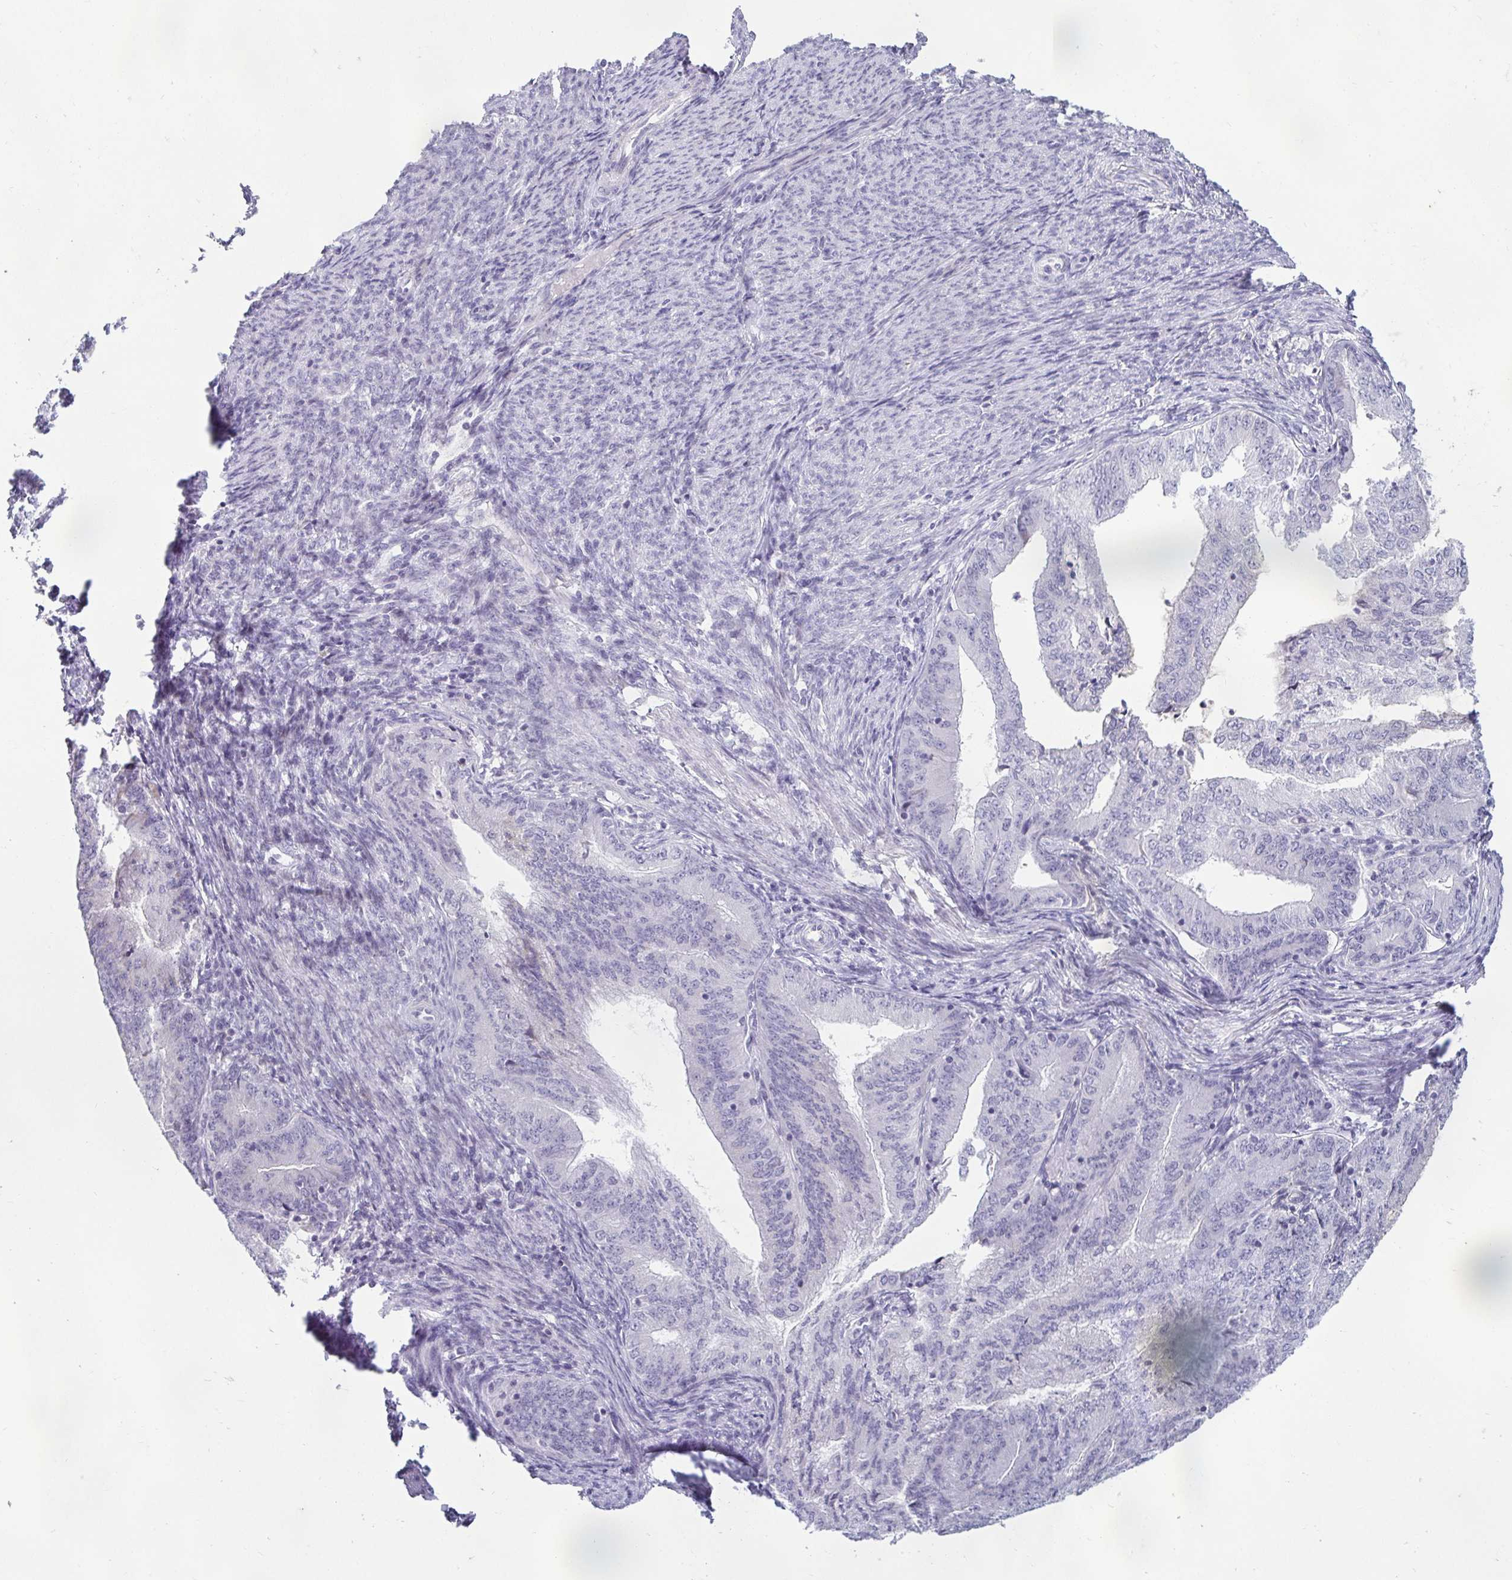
{"staining": {"intensity": "negative", "quantity": "none", "location": "none"}, "tissue": "endometrial cancer", "cell_type": "Tumor cells", "image_type": "cancer", "snomed": [{"axis": "morphology", "description": "Adenocarcinoma, NOS"}, {"axis": "topography", "description": "Endometrium"}], "caption": "Immunohistochemistry (IHC) micrograph of neoplastic tissue: human endometrial cancer (adenocarcinoma) stained with DAB shows no significant protein positivity in tumor cells. The staining is performed using DAB brown chromogen with nuclei counter-stained in using hematoxylin.", "gene": "CR2", "patient": {"sex": "female", "age": 57}}